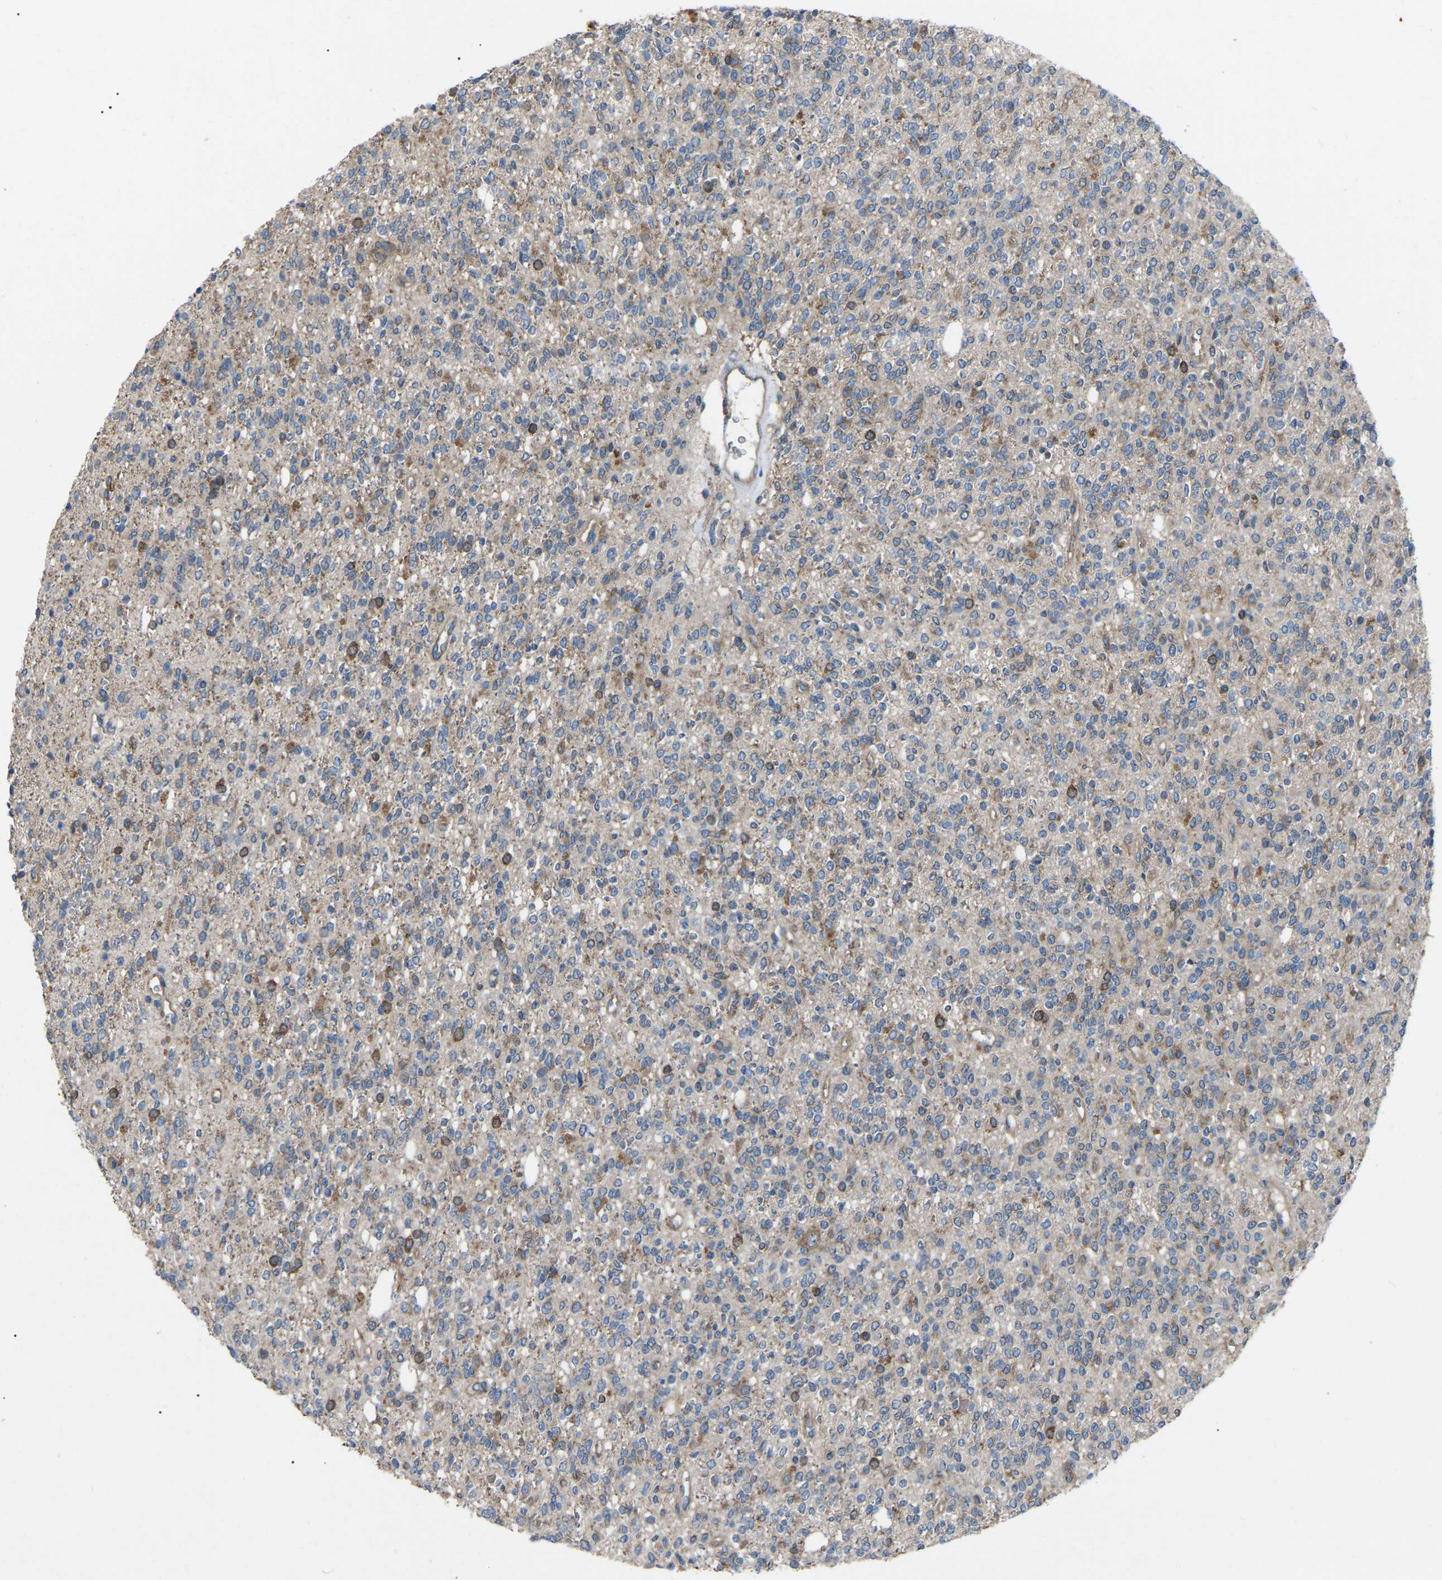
{"staining": {"intensity": "moderate", "quantity": "25%-75%", "location": "cytoplasmic/membranous"}, "tissue": "glioma", "cell_type": "Tumor cells", "image_type": "cancer", "snomed": [{"axis": "morphology", "description": "Glioma, malignant, High grade"}, {"axis": "topography", "description": "Brain"}], "caption": "This photomicrograph demonstrates high-grade glioma (malignant) stained with IHC to label a protein in brown. The cytoplasmic/membranous of tumor cells show moderate positivity for the protein. Nuclei are counter-stained blue.", "gene": "AIMP1", "patient": {"sex": "male", "age": 34}}